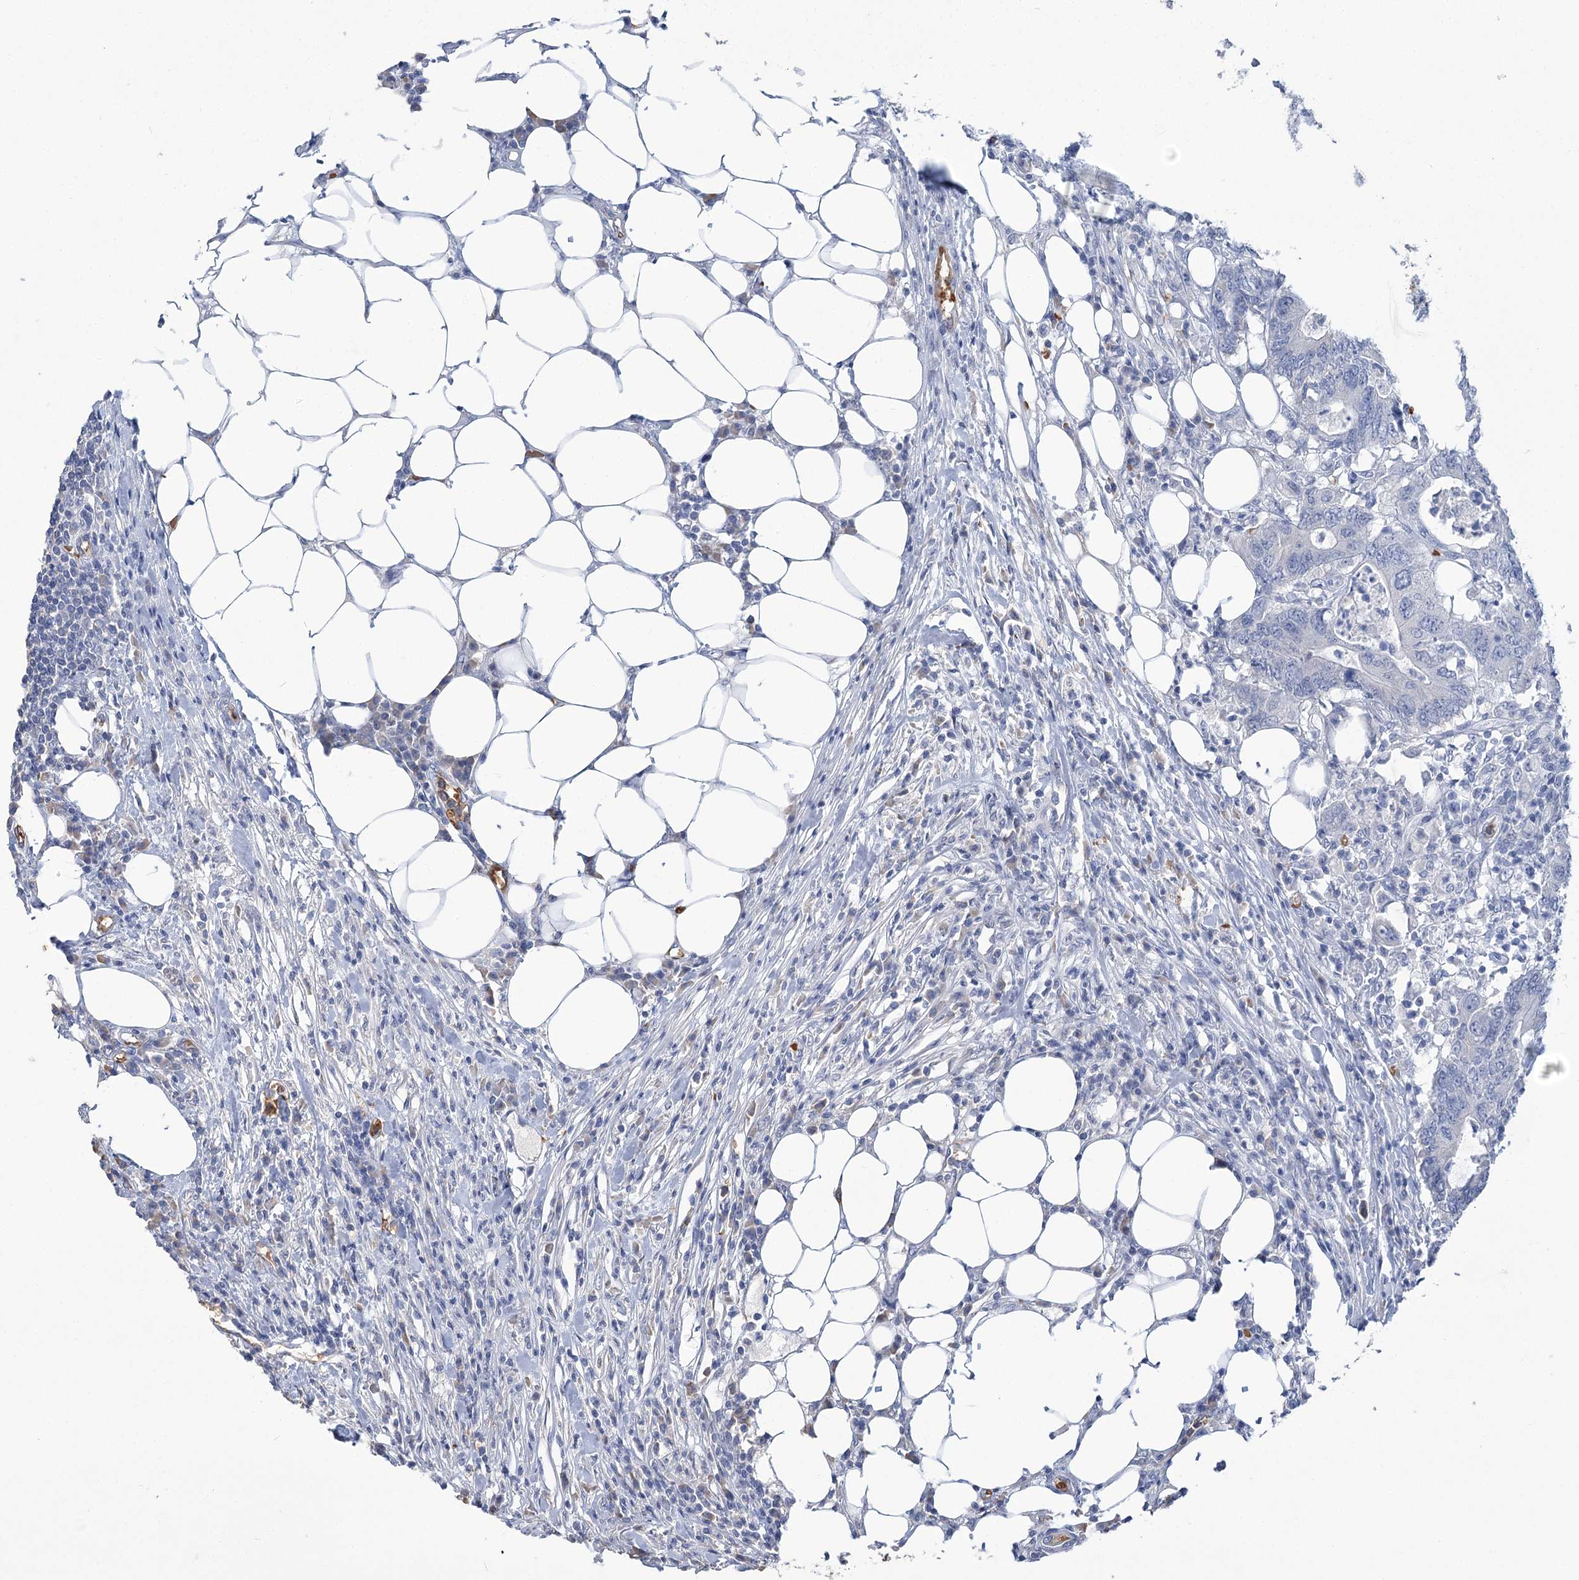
{"staining": {"intensity": "negative", "quantity": "none", "location": "none"}, "tissue": "colorectal cancer", "cell_type": "Tumor cells", "image_type": "cancer", "snomed": [{"axis": "morphology", "description": "Adenocarcinoma, NOS"}, {"axis": "topography", "description": "Colon"}], "caption": "There is no significant expression in tumor cells of colorectal cancer (adenocarcinoma).", "gene": "HBA1", "patient": {"sex": "male", "age": 71}}